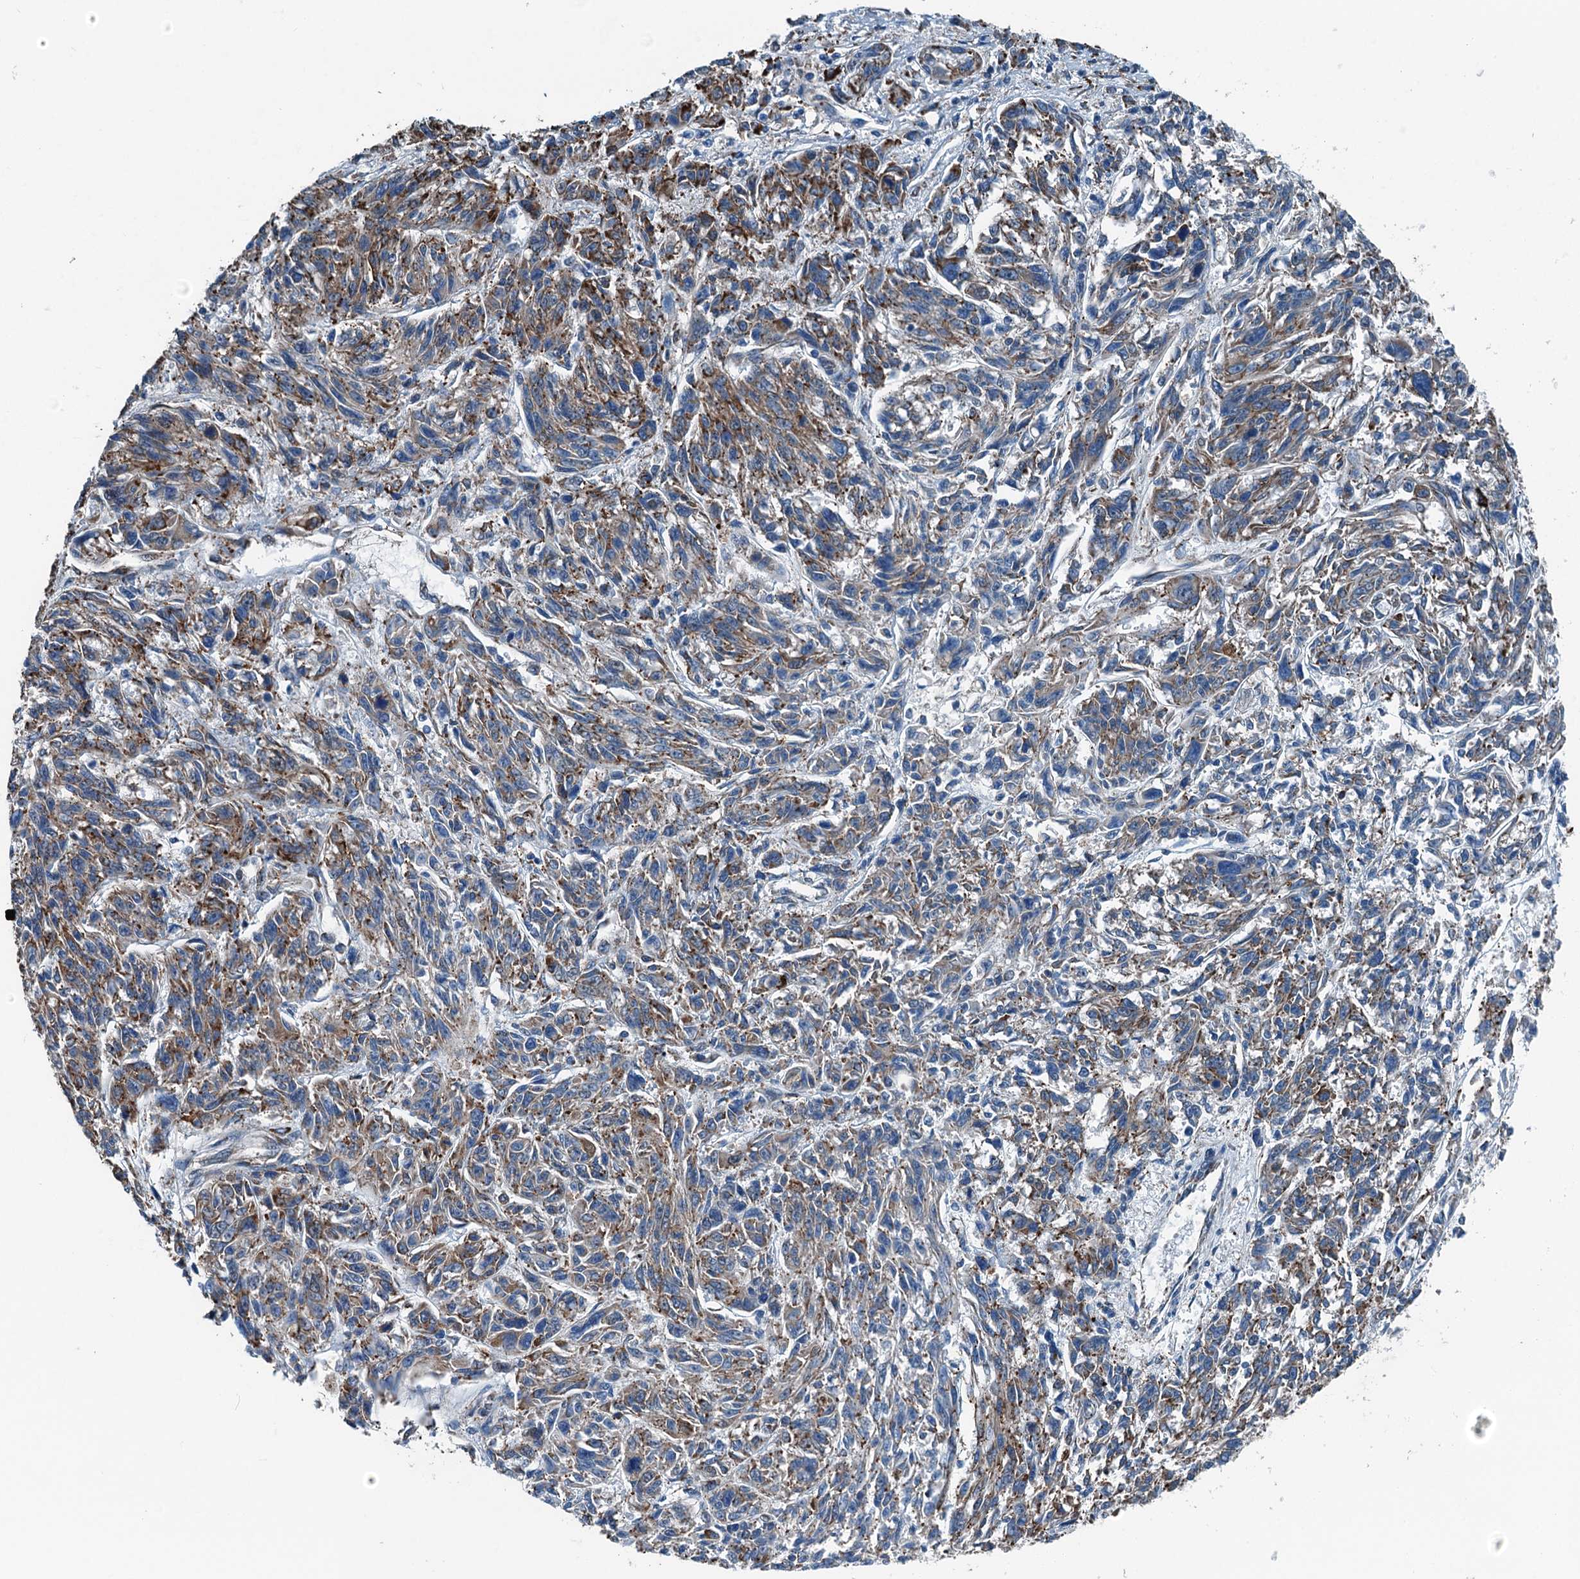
{"staining": {"intensity": "moderate", "quantity": "25%-75%", "location": "cytoplasmic/membranous"}, "tissue": "melanoma", "cell_type": "Tumor cells", "image_type": "cancer", "snomed": [{"axis": "morphology", "description": "Malignant melanoma, NOS"}, {"axis": "topography", "description": "Skin"}], "caption": "This is a photomicrograph of immunohistochemistry (IHC) staining of malignant melanoma, which shows moderate expression in the cytoplasmic/membranous of tumor cells.", "gene": "TAMALIN", "patient": {"sex": "male", "age": 53}}